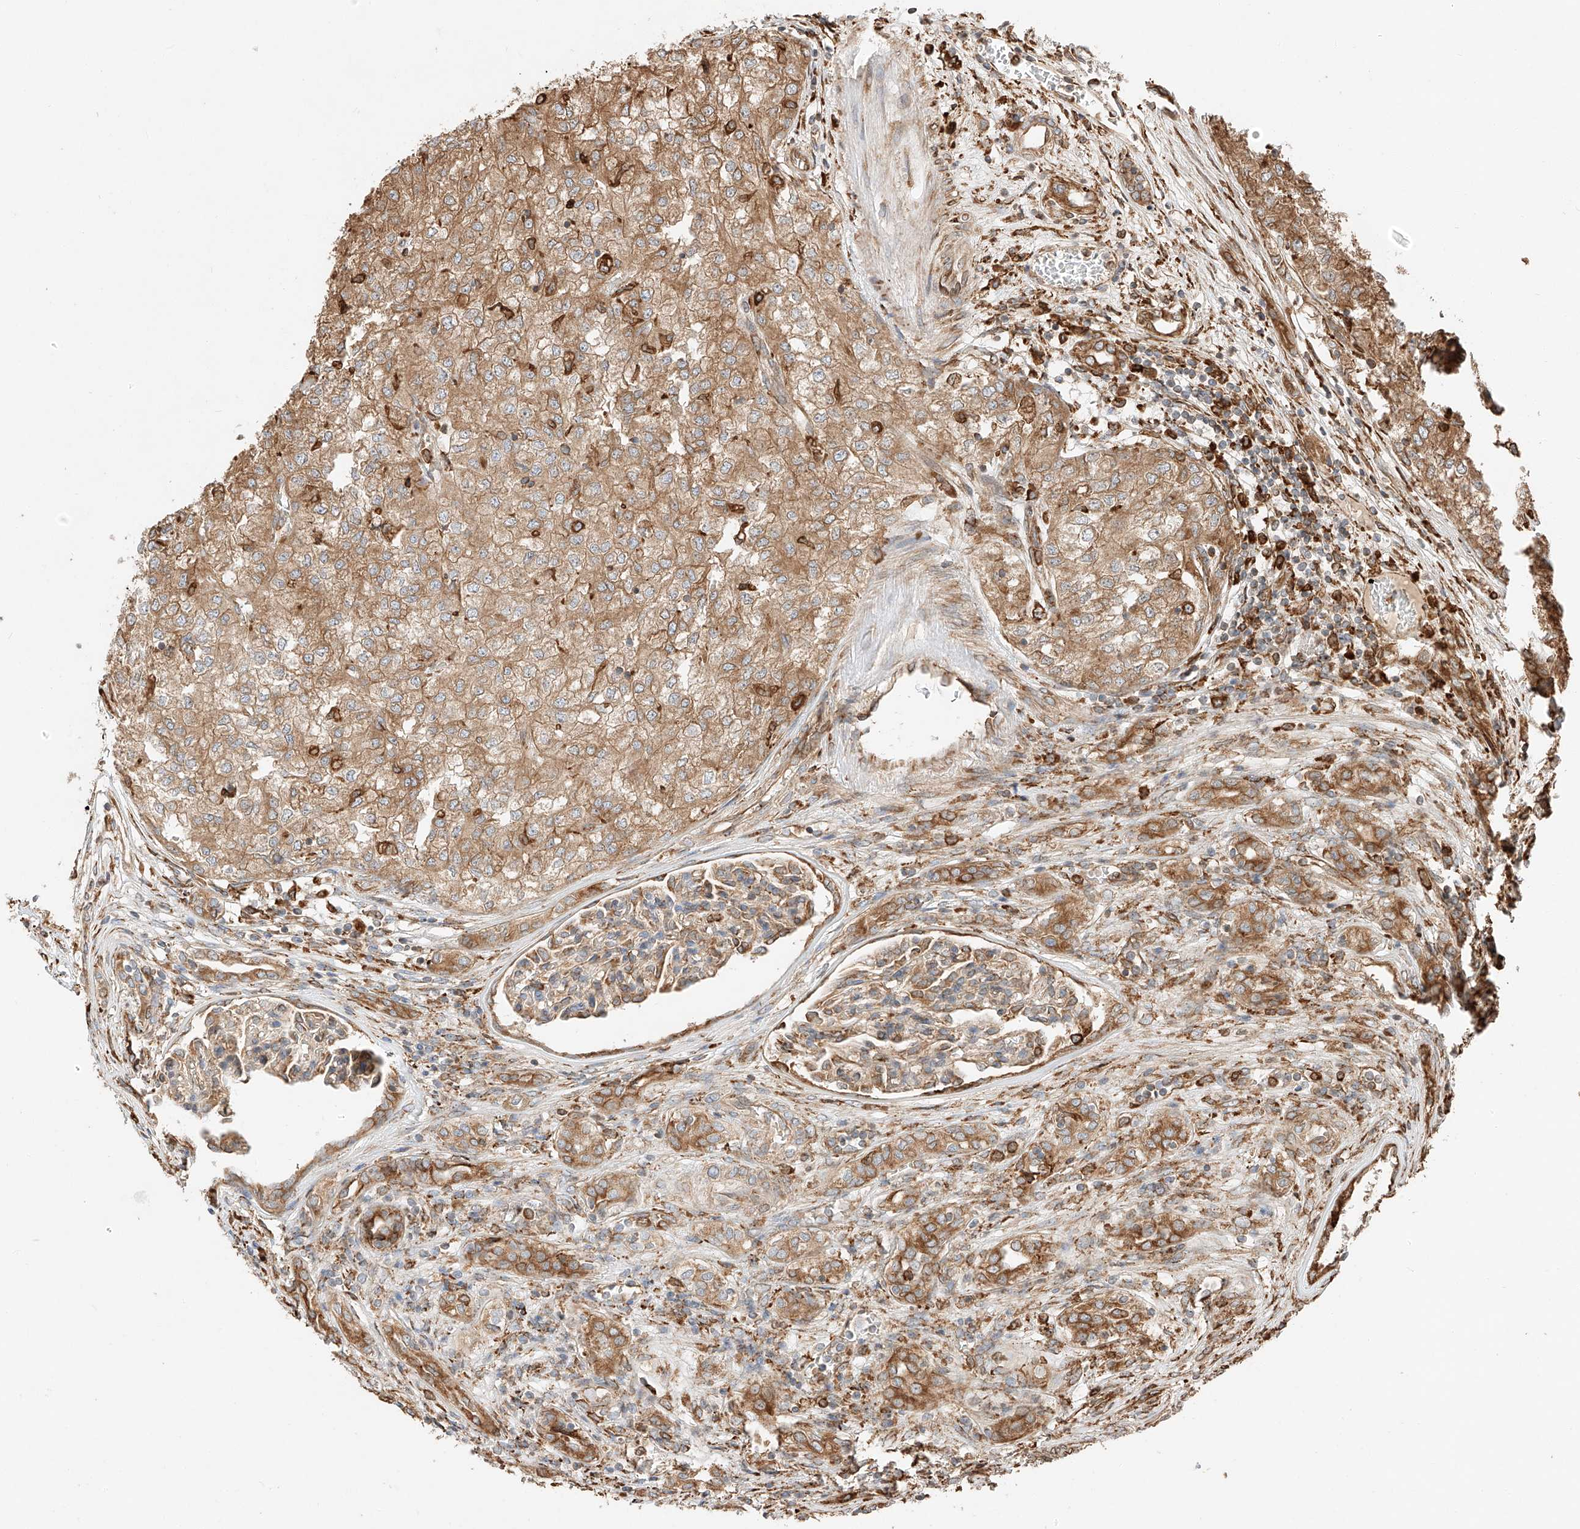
{"staining": {"intensity": "moderate", "quantity": ">75%", "location": "cytoplasmic/membranous"}, "tissue": "renal cancer", "cell_type": "Tumor cells", "image_type": "cancer", "snomed": [{"axis": "morphology", "description": "Adenocarcinoma, NOS"}, {"axis": "topography", "description": "Kidney"}], "caption": "Brown immunohistochemical staining in renal cancer (adenocarcinoma) exhibits moderate cytoplasmic/membranous expression in about >75% of tumor cells.", "gene": "ZNF84", "patient": {"sex": "female", "age": 54}}